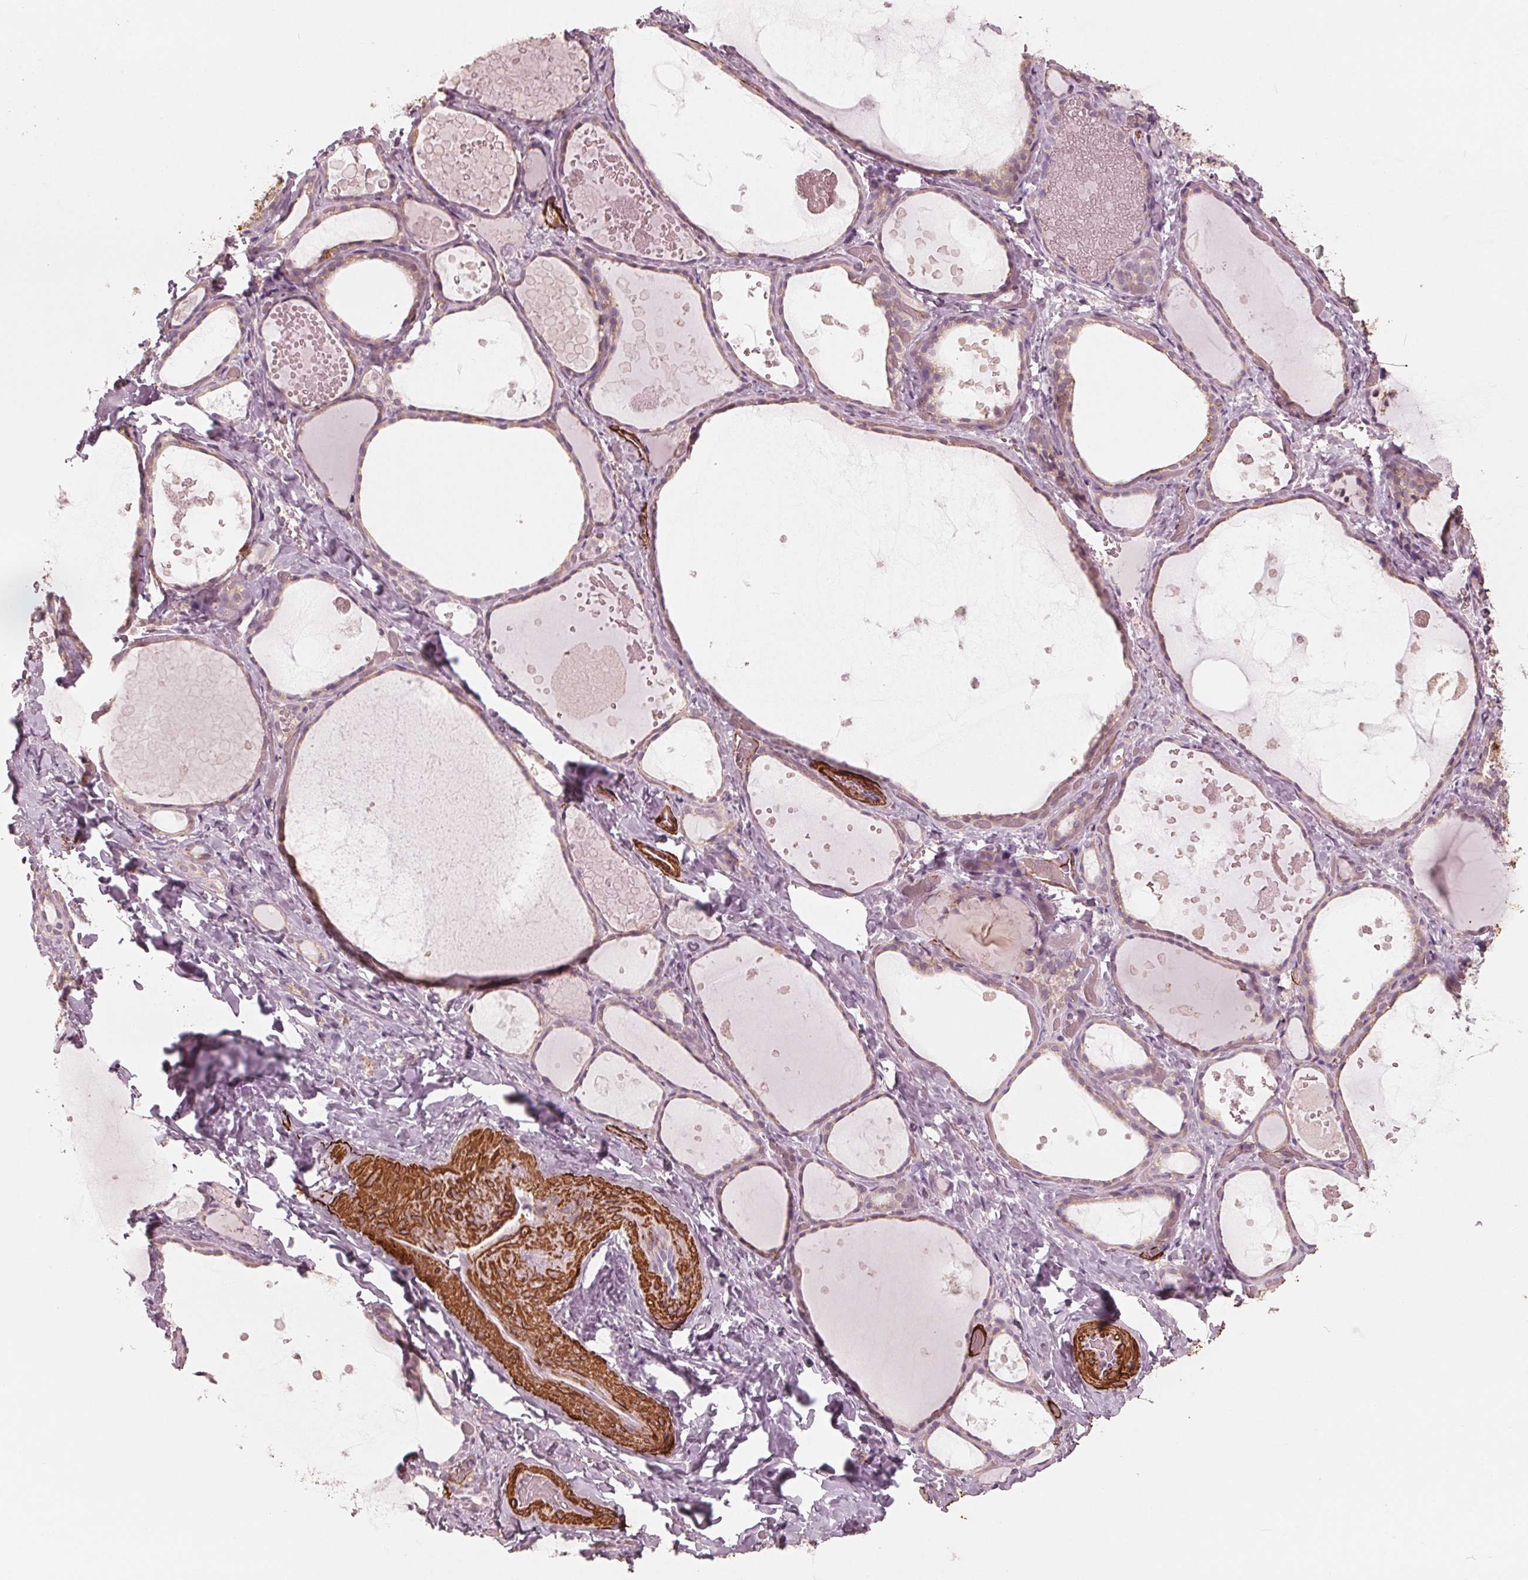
{"staining": {"intensity": "weak", "quantity": "<25%", "location": "cytoplasmic/membranous"}, "tissue": "thyroid gland", "cell_type": "Glandular cells", "image_type": "normal", "snomed": [{"axis": "morphology", "description": "Normal tissue, NOS"}, {"axis": "topography", "description": "Thyroid gland"}], "caption": "This is a histopathology image of immunohistochemistry (IHC) staining of unremarkable thyroid gland, which shows no positivity in glandular cells. (Brightfield microscopy of DAB immunohistochemistry (IHC) at high magnification).", "gene": "MIER3", "patient": {"sex": "female", "age": 56}}